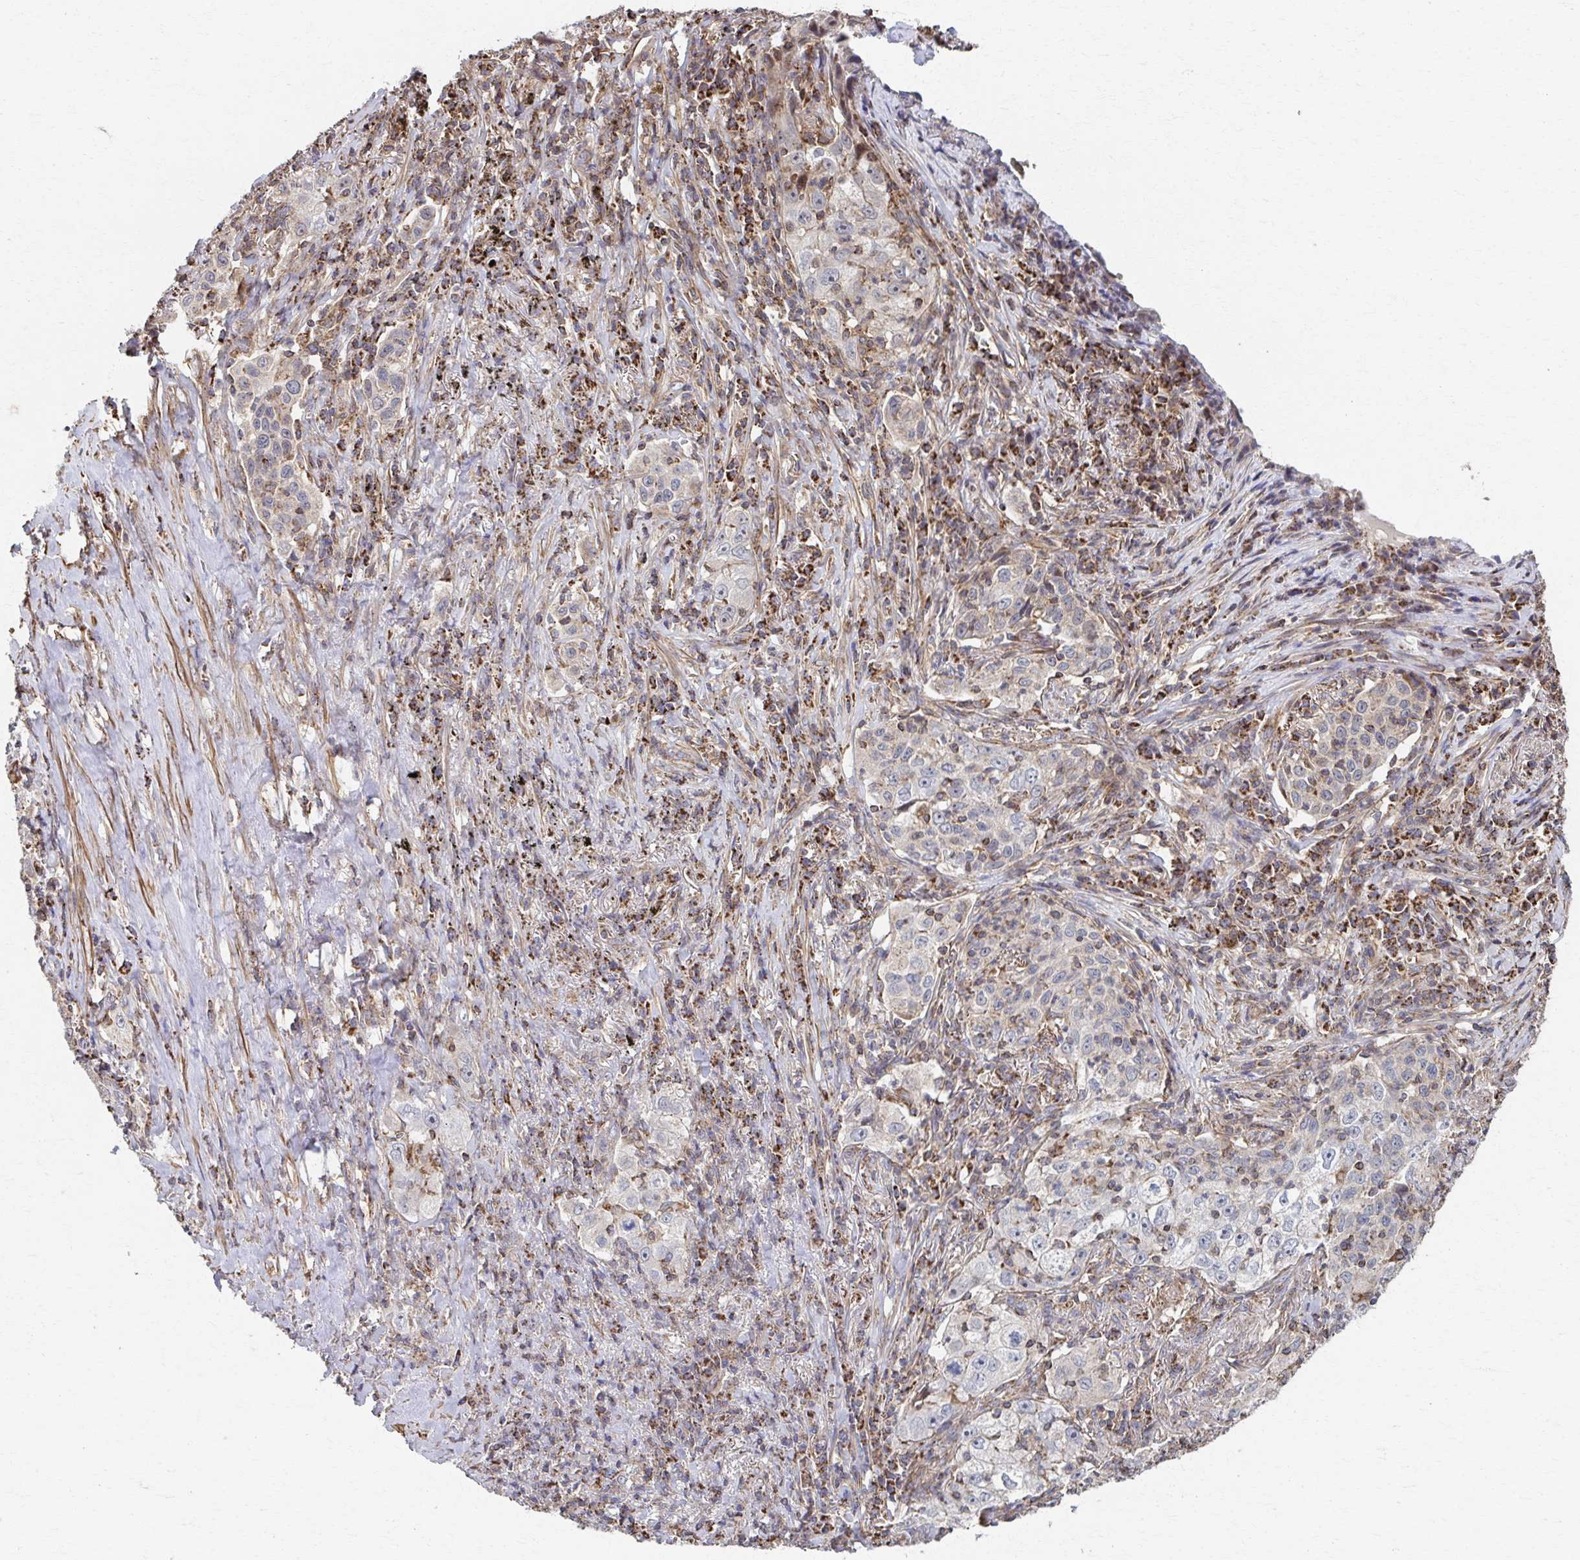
{"staining": {"intensity": "negative", "quantity": "none", "location": "none"}, "tissue": "lung cancer", "cell_type": "Tumor cells", "image_type": "cancer", "snomed": [{"axis": "morphology", "description": "Squamous cell carcinoma, NOS"}, {"axis": "topography", "description": "Lung"}], "caption": "Immunohistochemistry (IHC) of lung squamous cell carcinoma demonstrates no expression in tumor cells.", "gene": "KLHL34", "patient": {"sex": "male", "age": 71}}